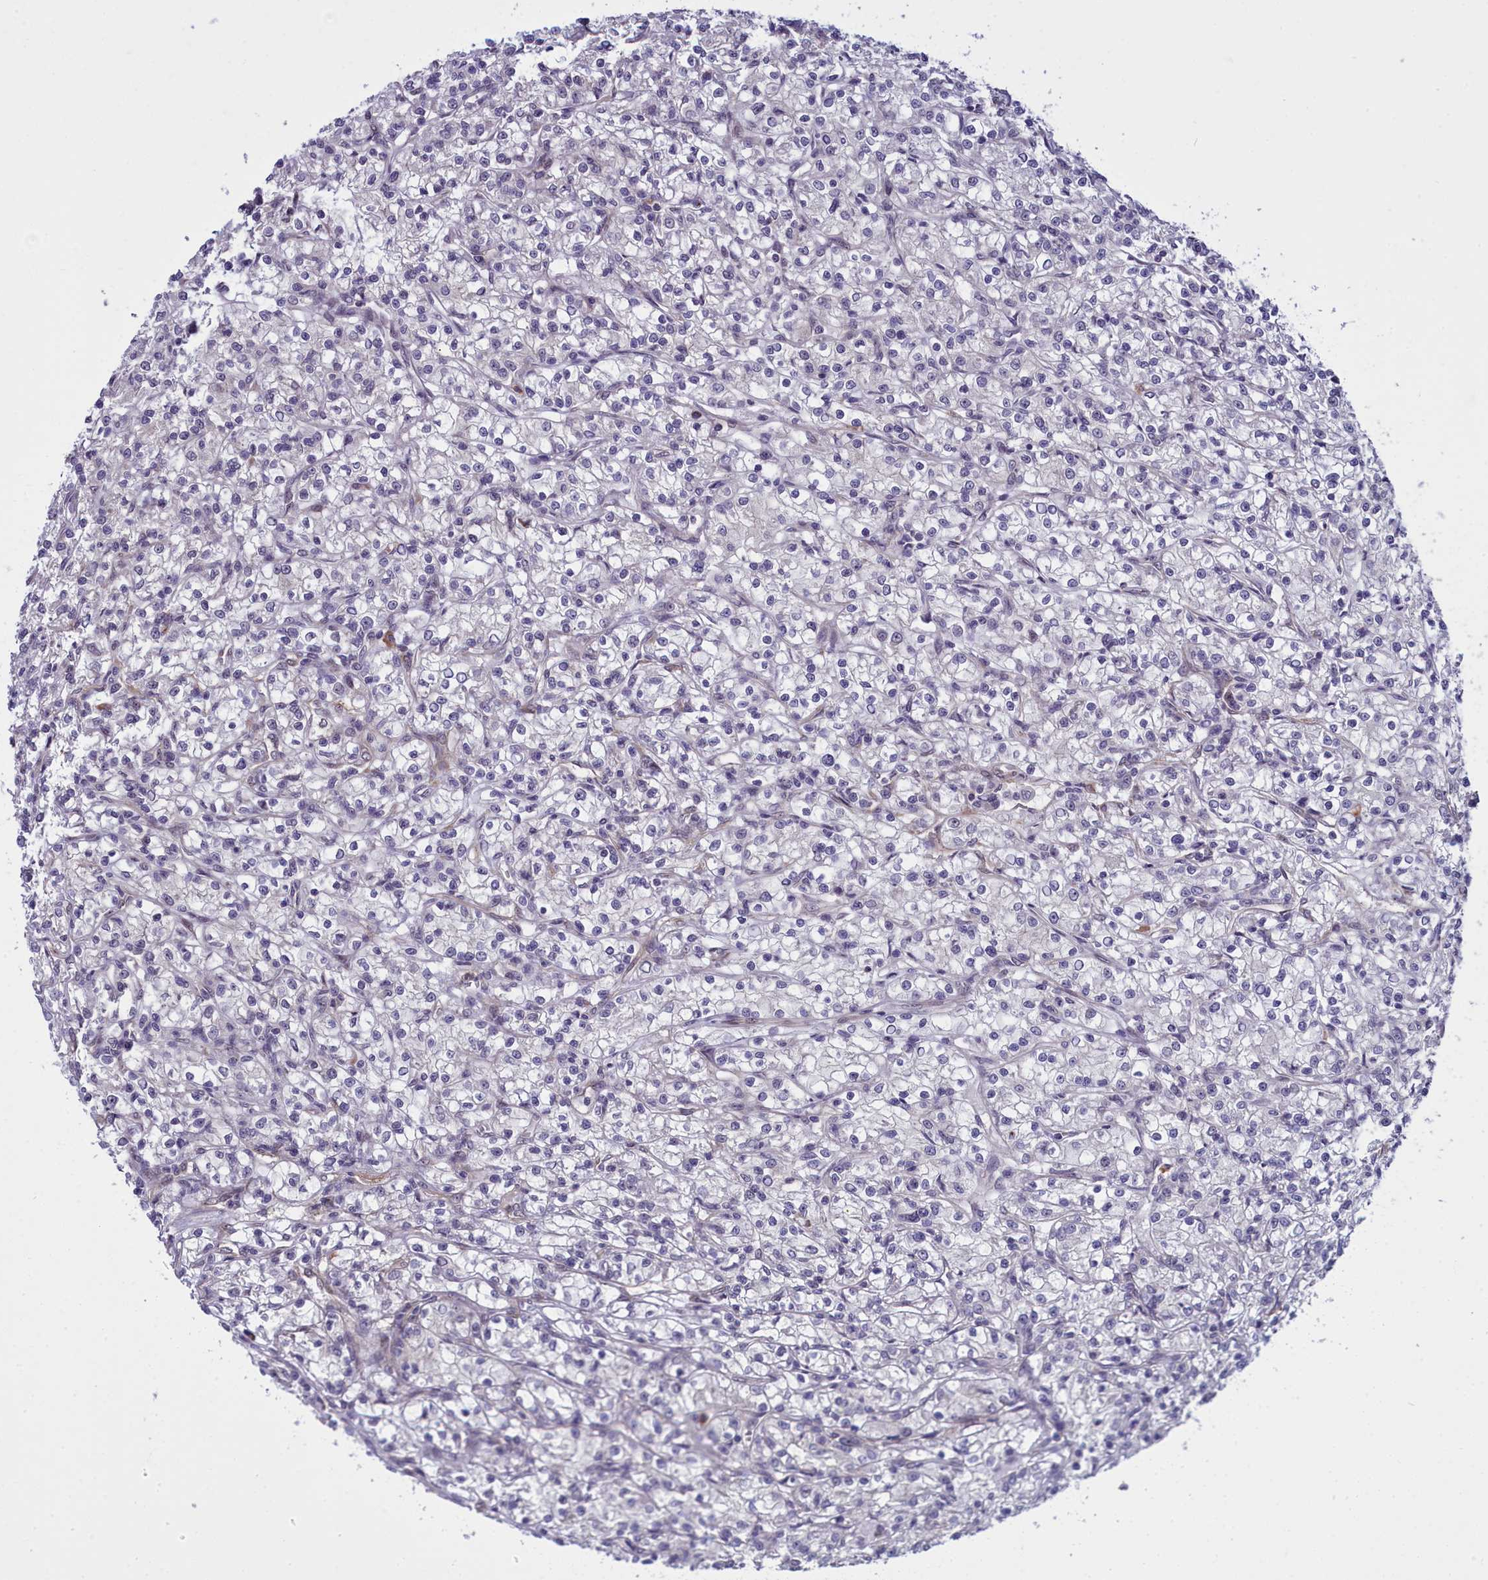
{"staining": {"intensity": "negative", "quantity": "none", "location": "none"}, "tissue": "renal cancer", "cell_type": "Tumor cells", "image_type": "cancer", "snomed": [{"axis": "morphology", "description": "Adenocarcinoma, NOS"}, {"axis": "topography", "description": "Kidney"}], "caption": "The histopathology image reveals no significant staining in tumor cells of renal adenocarcinoma. (DAB (3,3'-diaminobenzidine) immunohistochemistry, high magnification).", "gene": "BCAR1", "patient": {"sex": "female", "age": 59}}